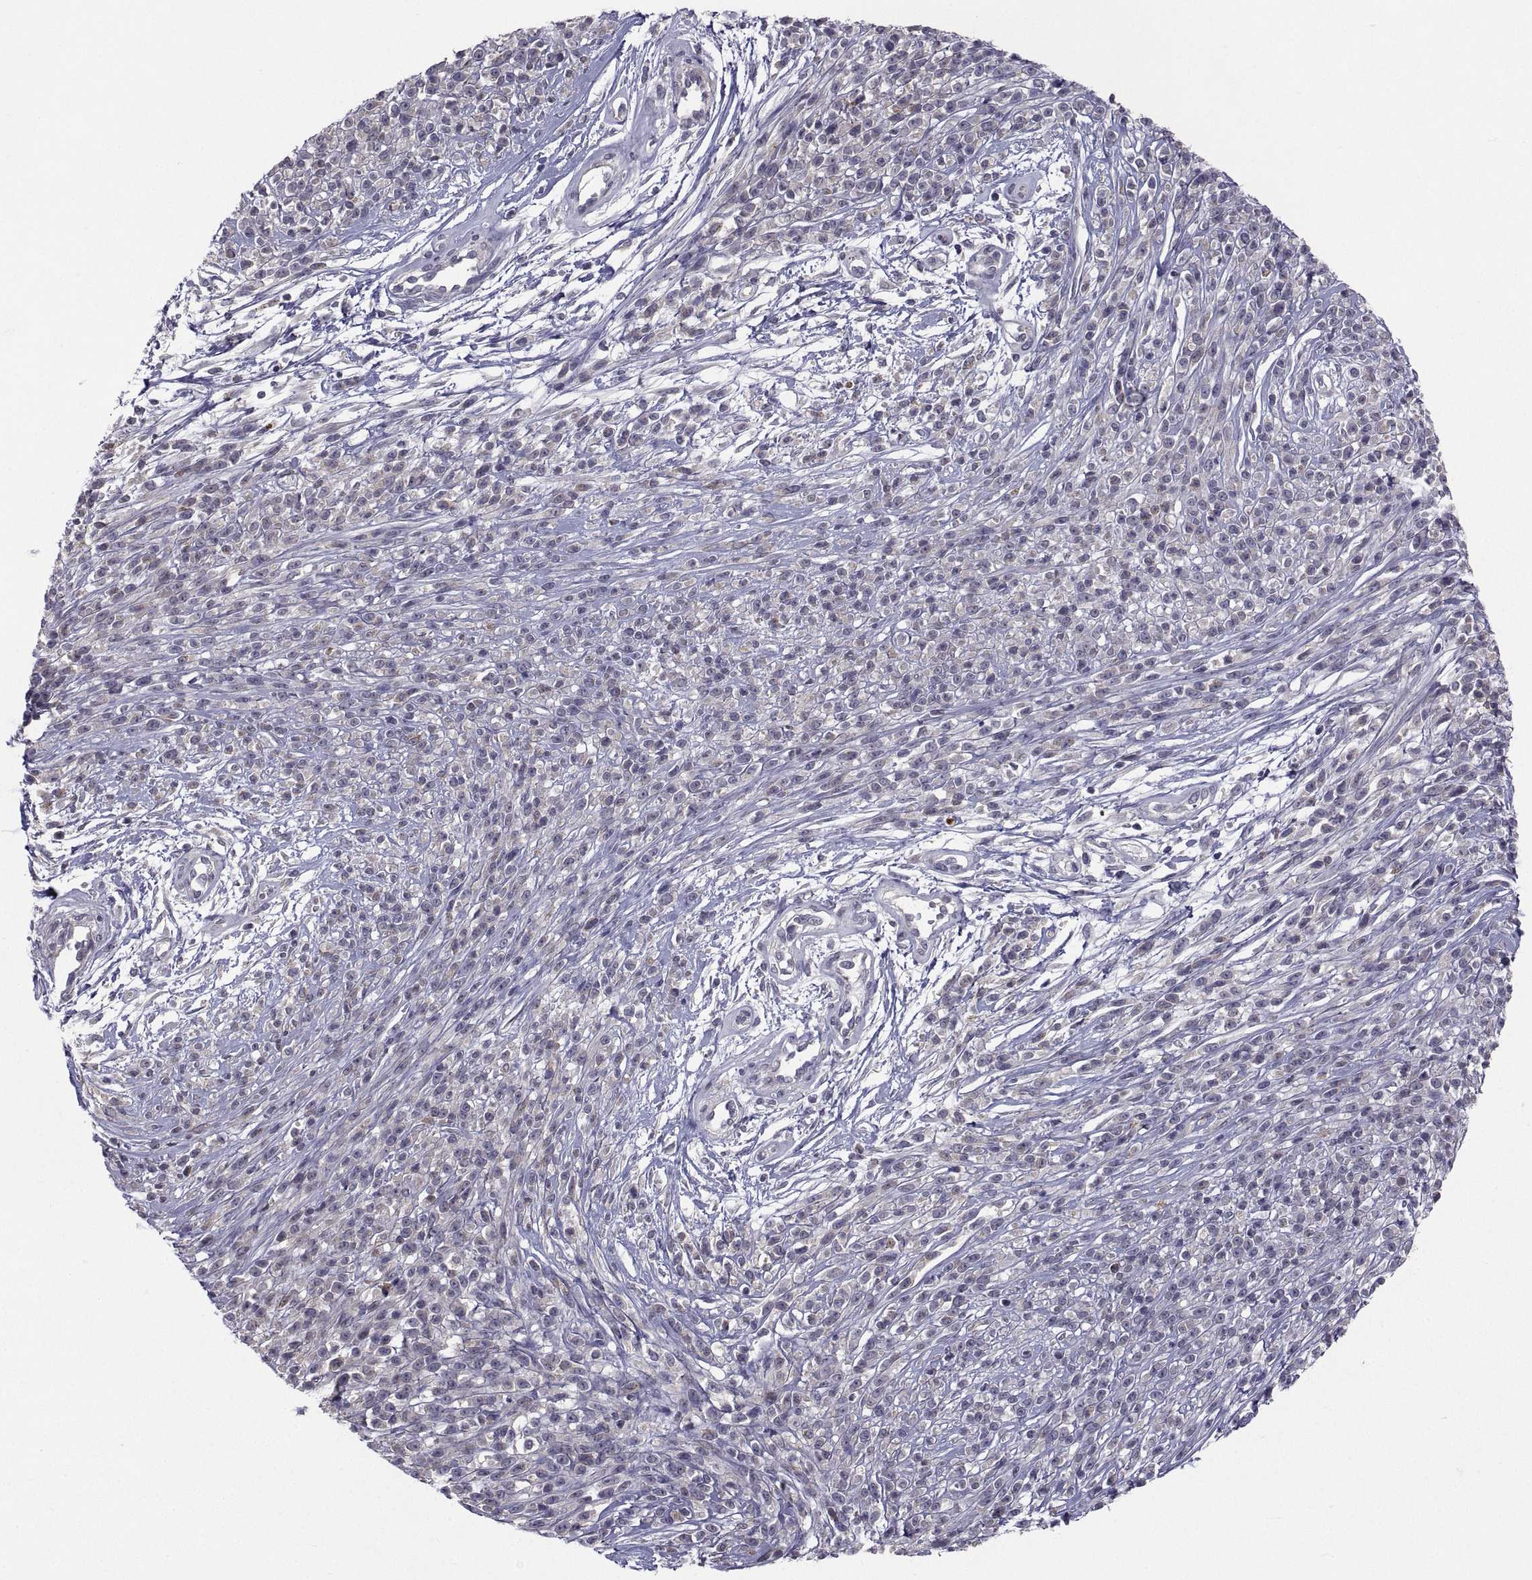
{"staining": {"intensity": "moderate", "quantity": "<25%", "location": "cytoplasmic/membranous"}, "tissue": "melanoma", "cell_type": "Tumor cells", "image_type": "cancer", "snomed": [{"axis": "morphology", "description": "Malignant melanoma, NOS"}, {"axis": "topography", "description": "Skin"}, {"axis": "topography", "description": "Skin of trunk"}], "caption": "Malignant melanoma stained with immunohistochemistry demonstrates moderate cytoplasmic/membranous expression in approximately <25% of tumor cells.", "gene": "NPTX2", "patient": {"sex": "male", "age": 74}}